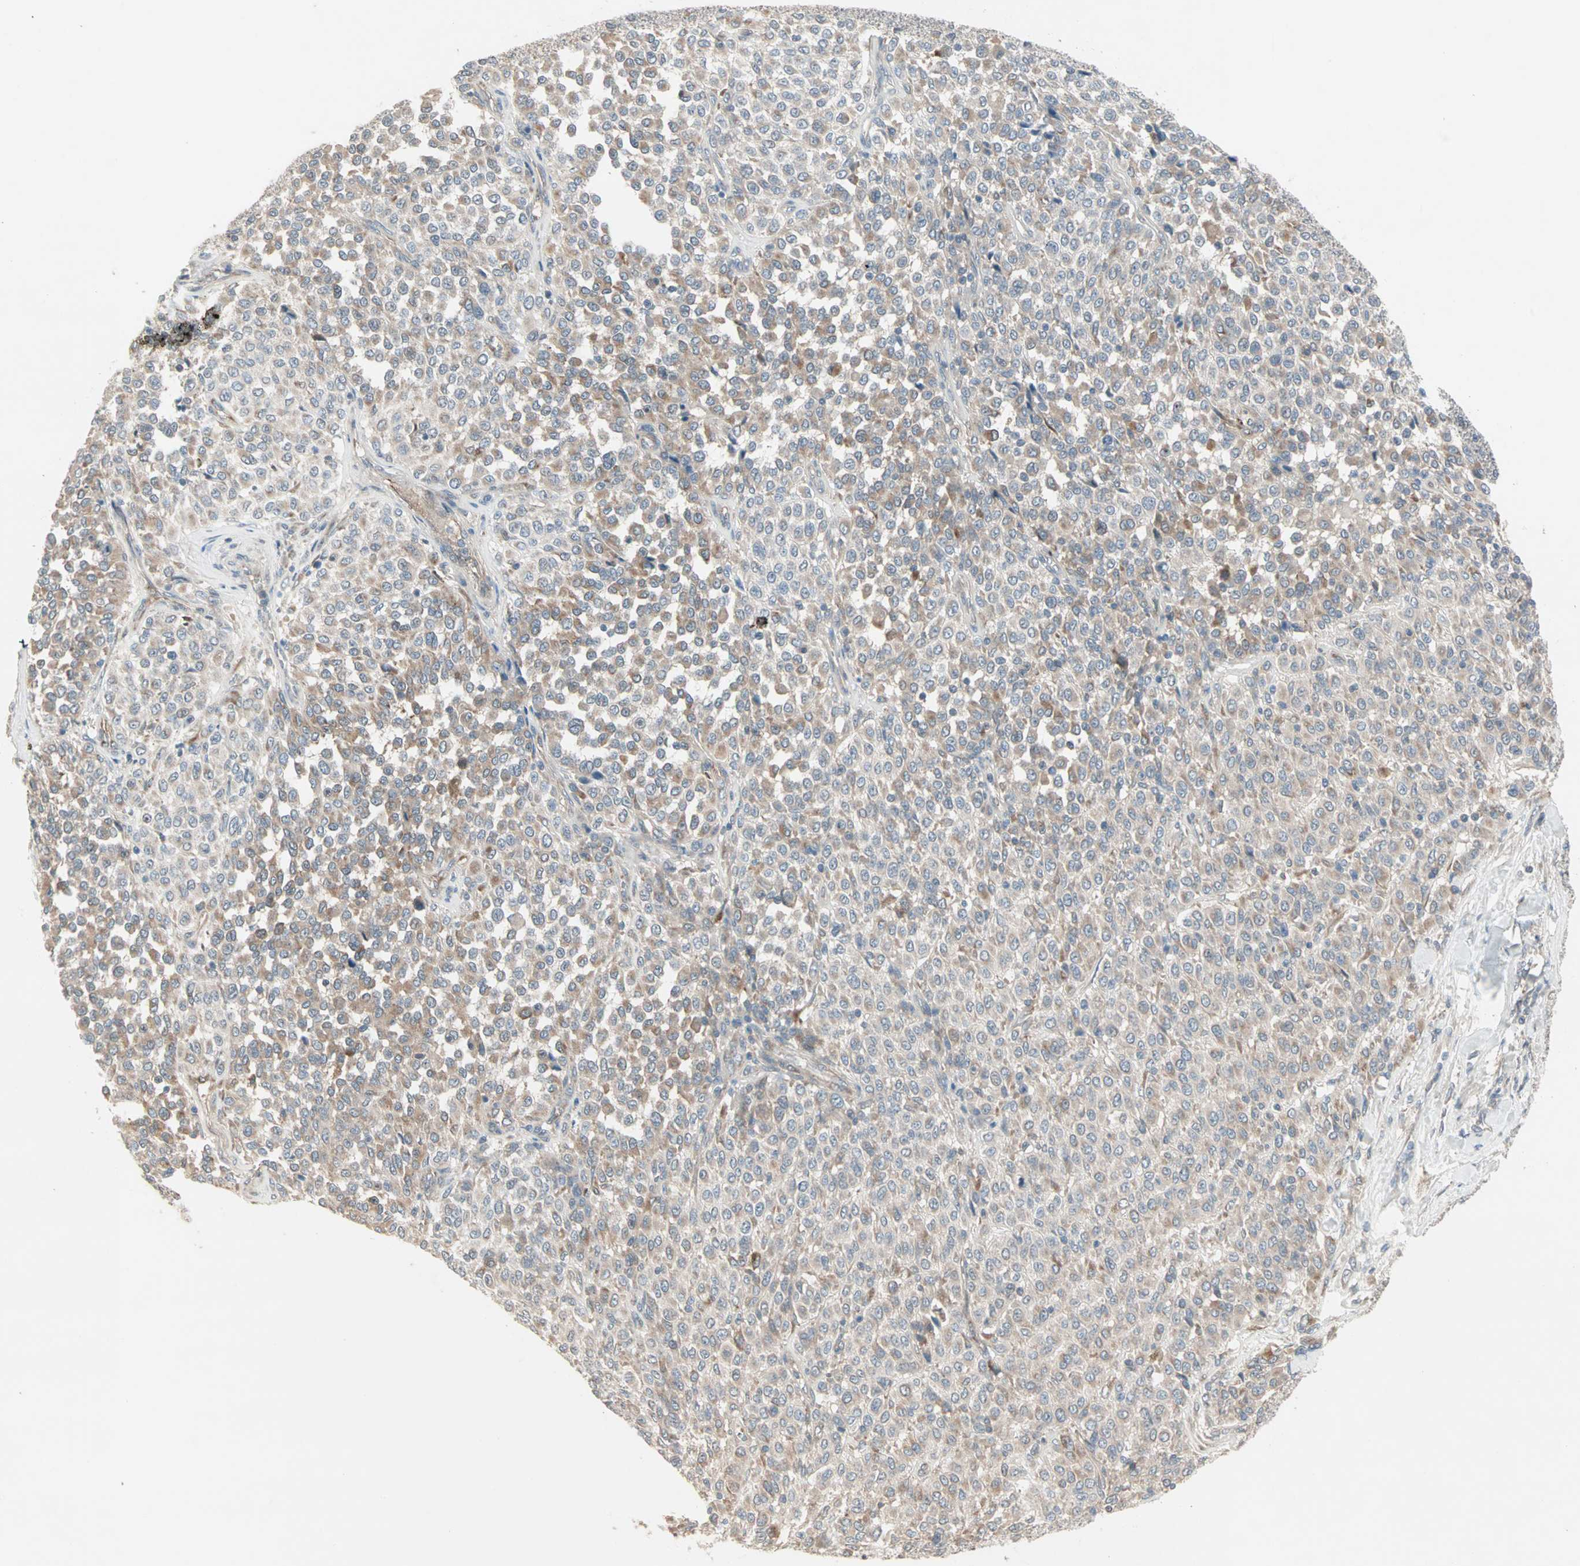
{"staining": {"intensity": "moderate", "quantity": ">75%", "location": "cytoplasmic/membranous"}, "tissue": "melanoma", "cell_type": "Tumor cells", "image_type": "cancer", "snomed": [{"axis": "morphology", "description": "Malignant melanoma, Metastatic site"}, {"axis": "topography", "description": "Pancreas"}], "caption": "Melanoma was stained to show a protein in brown. There is medium levels of moderate cytoplasmic/membranous expression in about >75% of tumor cells. (brown staining indicates protein expression, while blue staining denotes nuclei).", "gene": "ZFP36", "patient": {"sex": "female", "age": 30}}